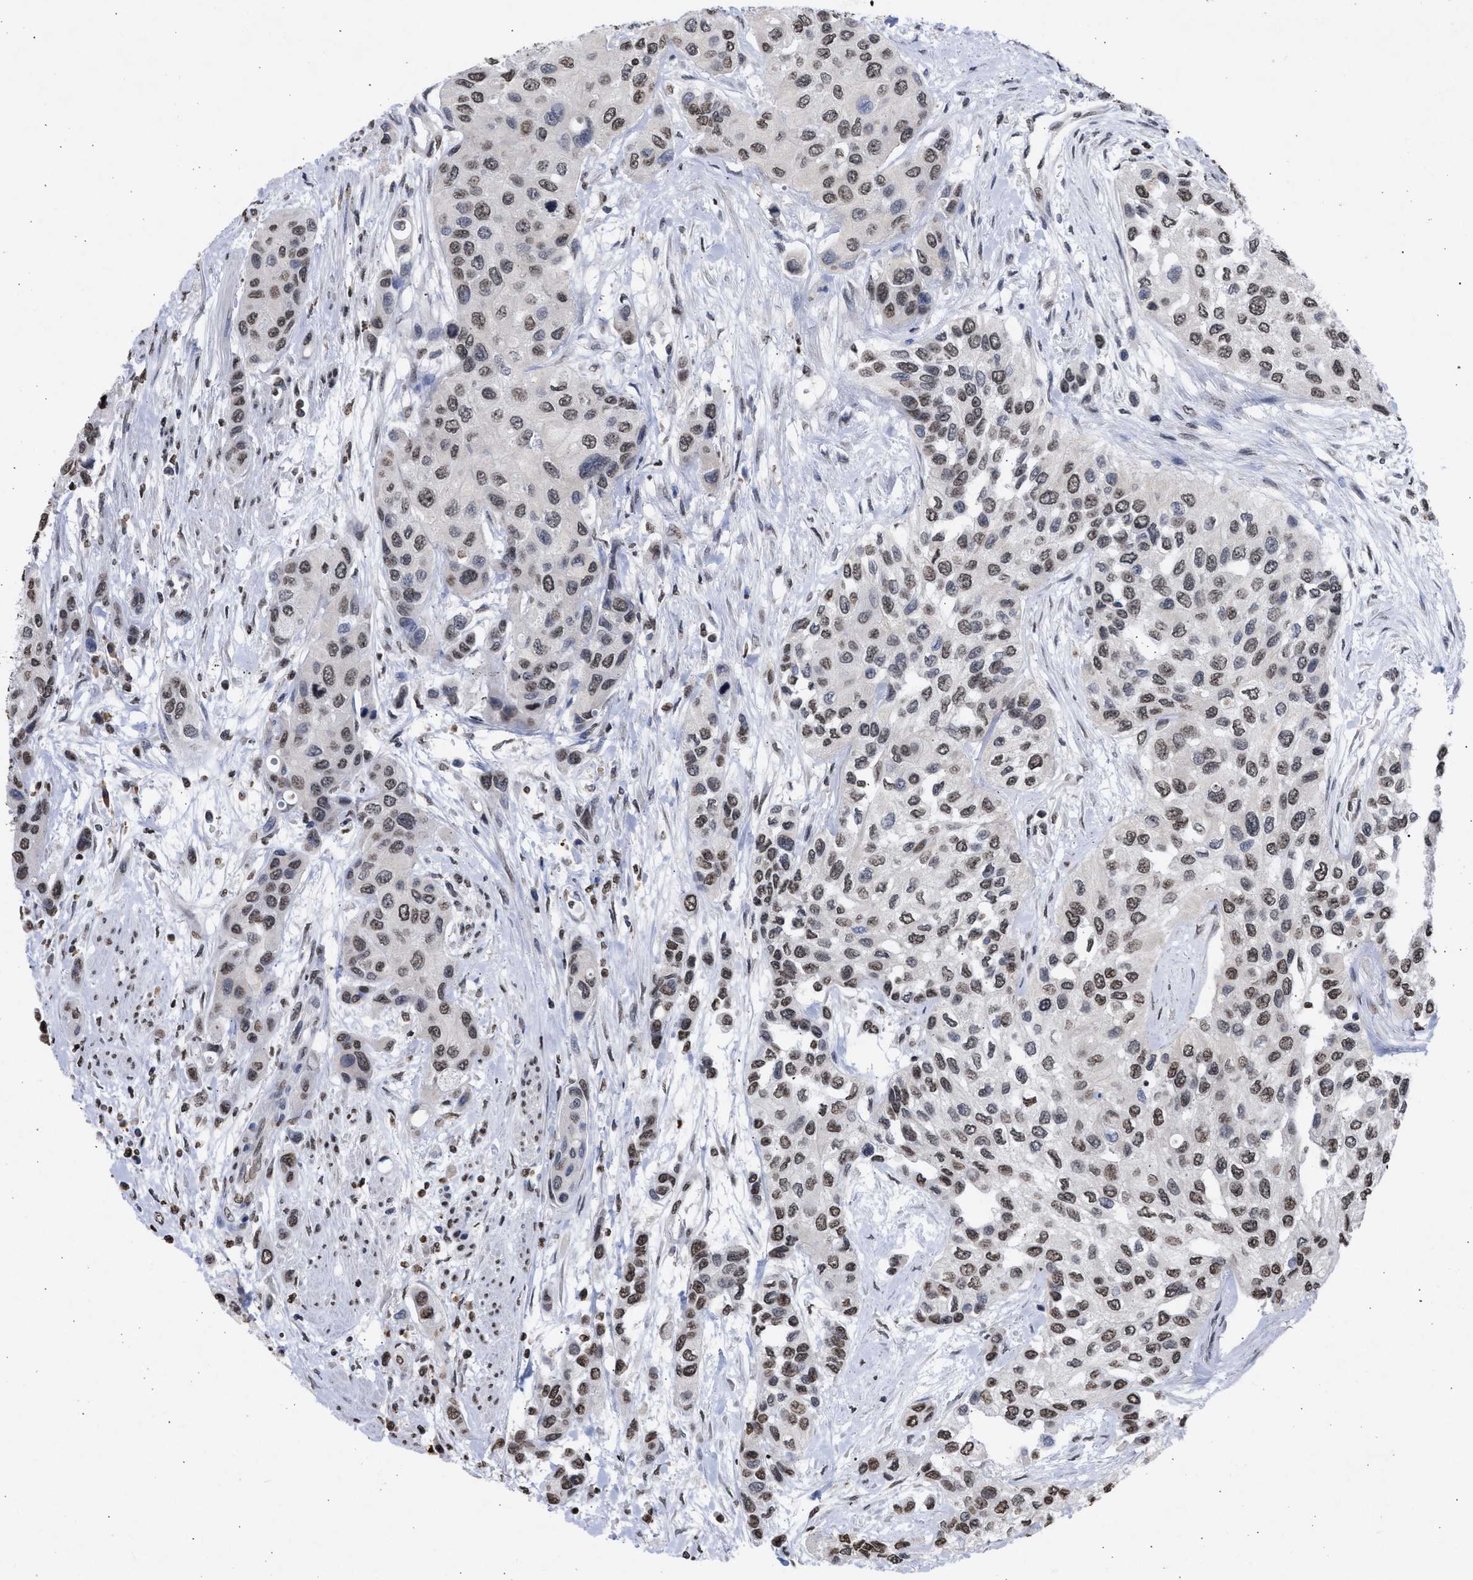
{"staining": {"intensity": "moderate", "quantity": ">75%", "location": "nuclear"}, "tissue": "urothelial cancer", "cell_type": "Tumor cells", "image_type": "cancer", "snomed": [{"axis": "morphology", "description": "Urothelial carcinoma, High grade"}, {"axis": "topography", "description": "Urinary bladder"}], "caption": "Tumor cells exhibit medium levels of moderate nuclear expression in approximately >75% of cells in human urothelial cancer.", "gene": "NUP35", "patient": {"sex": "female", "age": 56}}